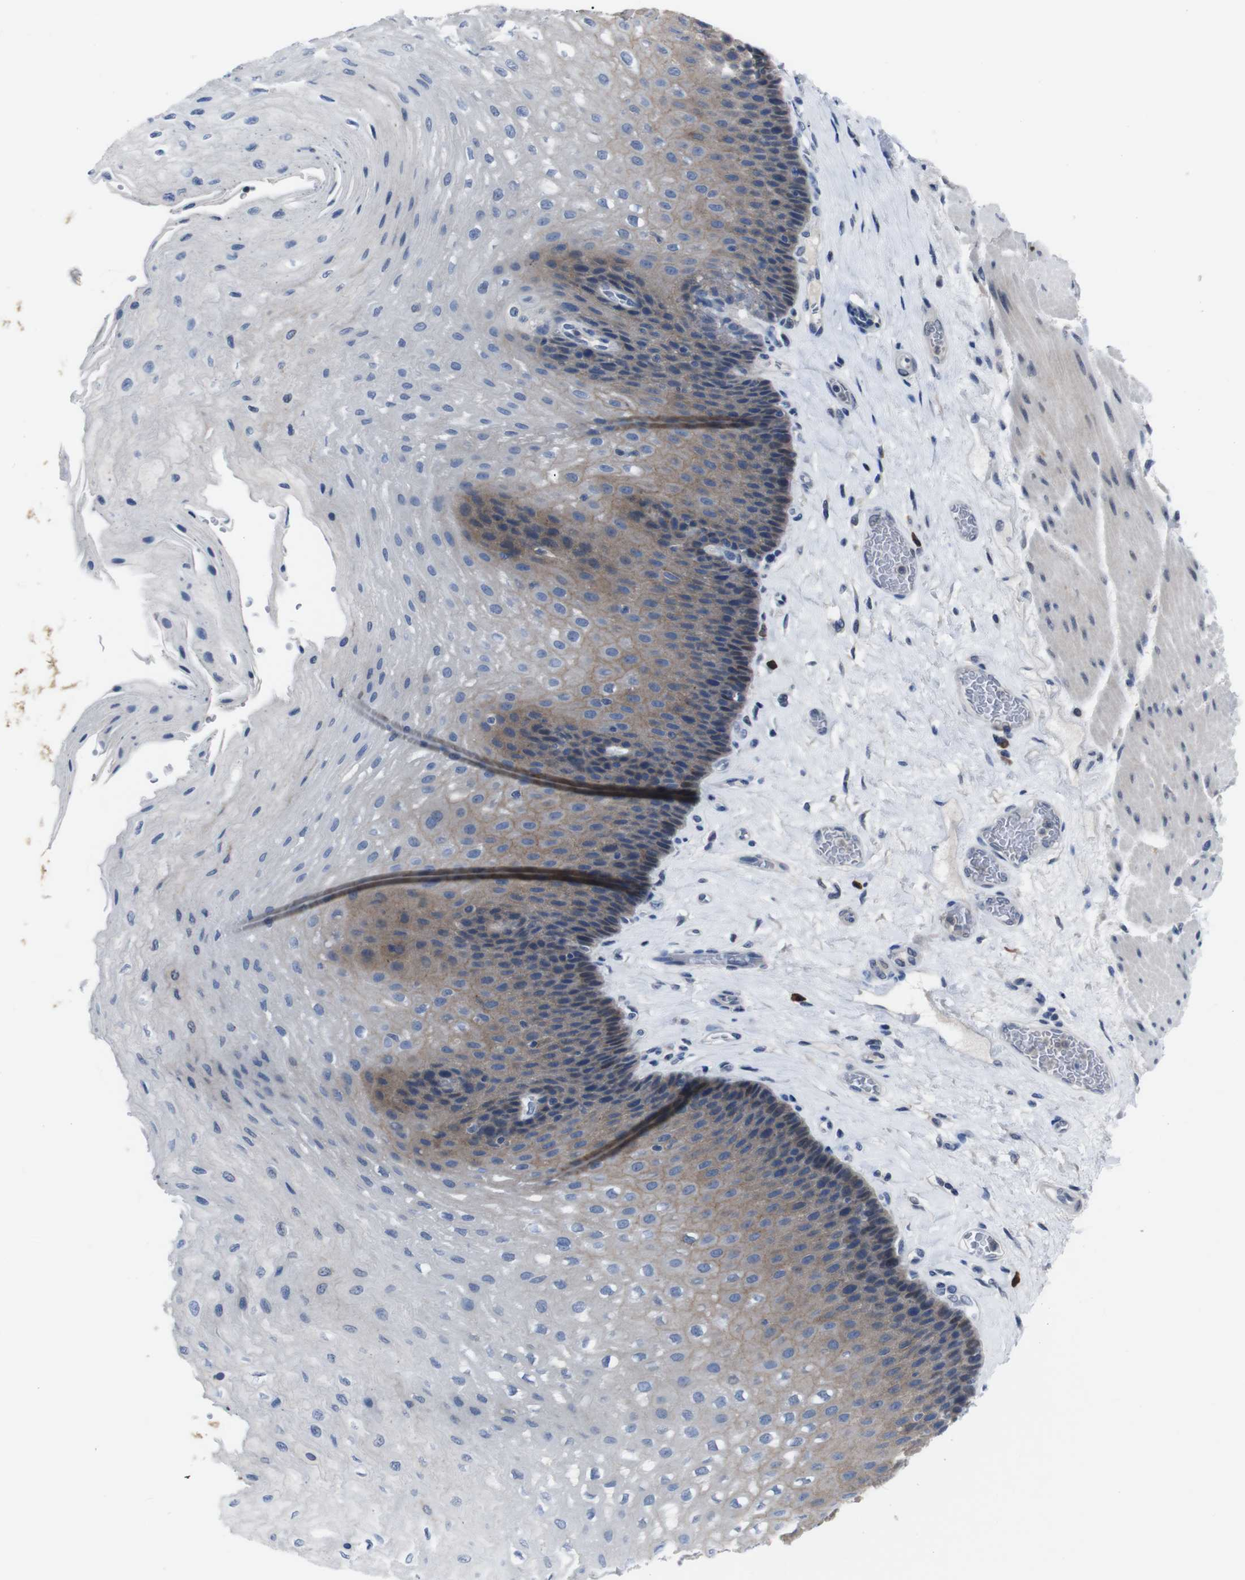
{"staining": {"intensity": "moderate", "quantity": "25%-75%", "location": "cytoplasmic/membranous"}, "tissue": "esophagus", "cell_type": "Squamous epithelial cells", "image_type": "normal", "snomed": [{"axis": "morphology", "description": "Normal tissue, NOS"}, {"axis": "topography", "description": "Esophagus"}], "caption": "High-magnification brightfield microscopy of unremarkable esophagus stained with DAB (brown) and counterstained with hematoxylin (blue). squamous epithelial cells exhibit moderate cytoplasmic/membranous expression is present in approximately25%-75% of cells. Using DAB (brown) and hematoxylin (blue) stains, captured at high magnification using brightfield microscopy.", "gene": "SEMA4B", "patient": {"sex": "female", "age": 72}}